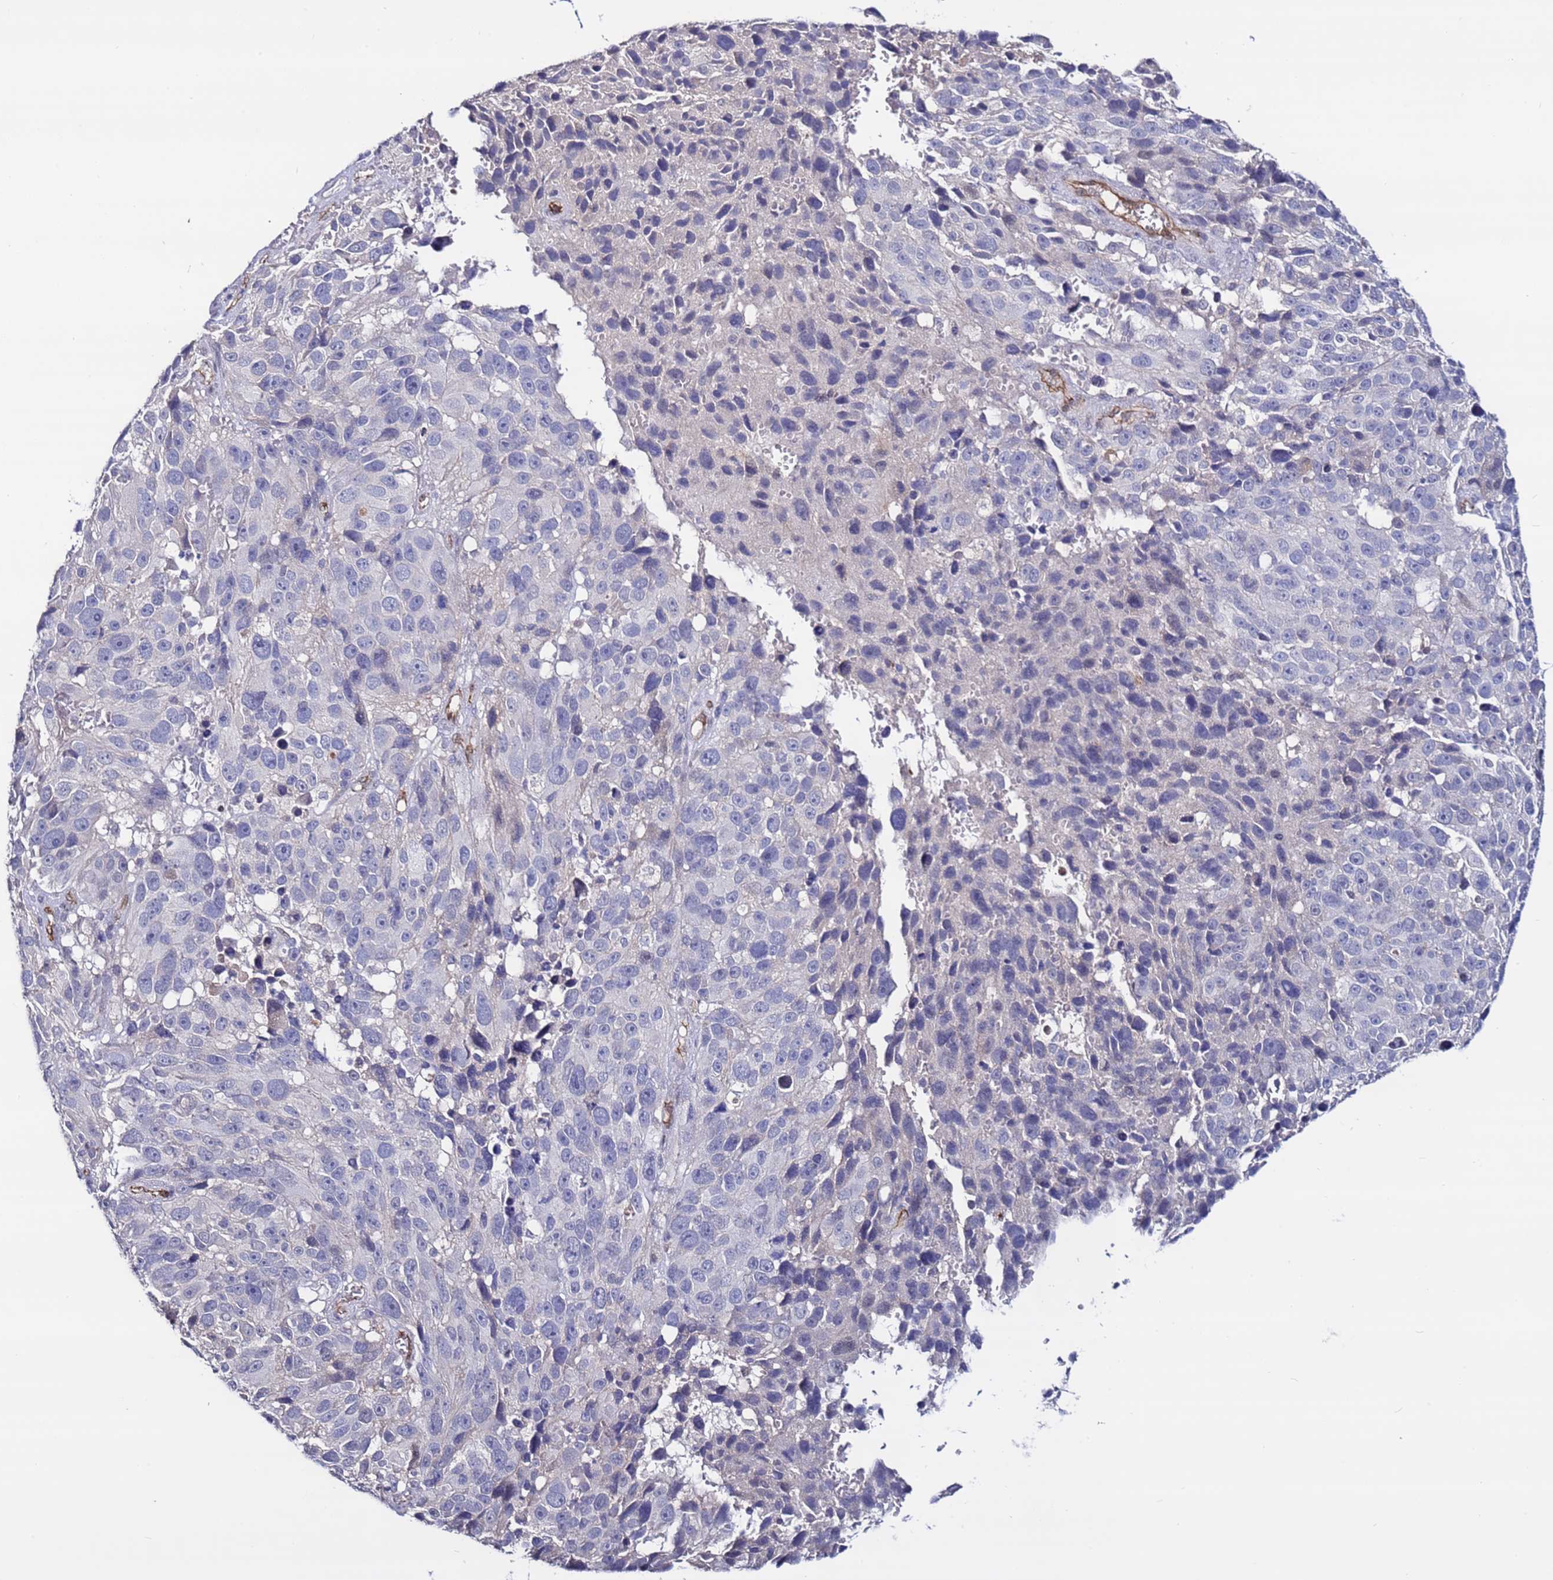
{"staining": {"intensity": "negative", "quantity": "none", "location": "none"}, "tissue": "melanoma", "cell_type": "Tumor cells", "image_type": "cancer", "snomed": [{"axis": "morphology", "description": "Malignant melanoma, NOS"}, {"axis": "topography", "description": "Skin"}], "caption": "The image reveals no staining of tumor cells in melanoma.", "gene": "TENM3", "patient": {"sex": "male", "age": 84}}